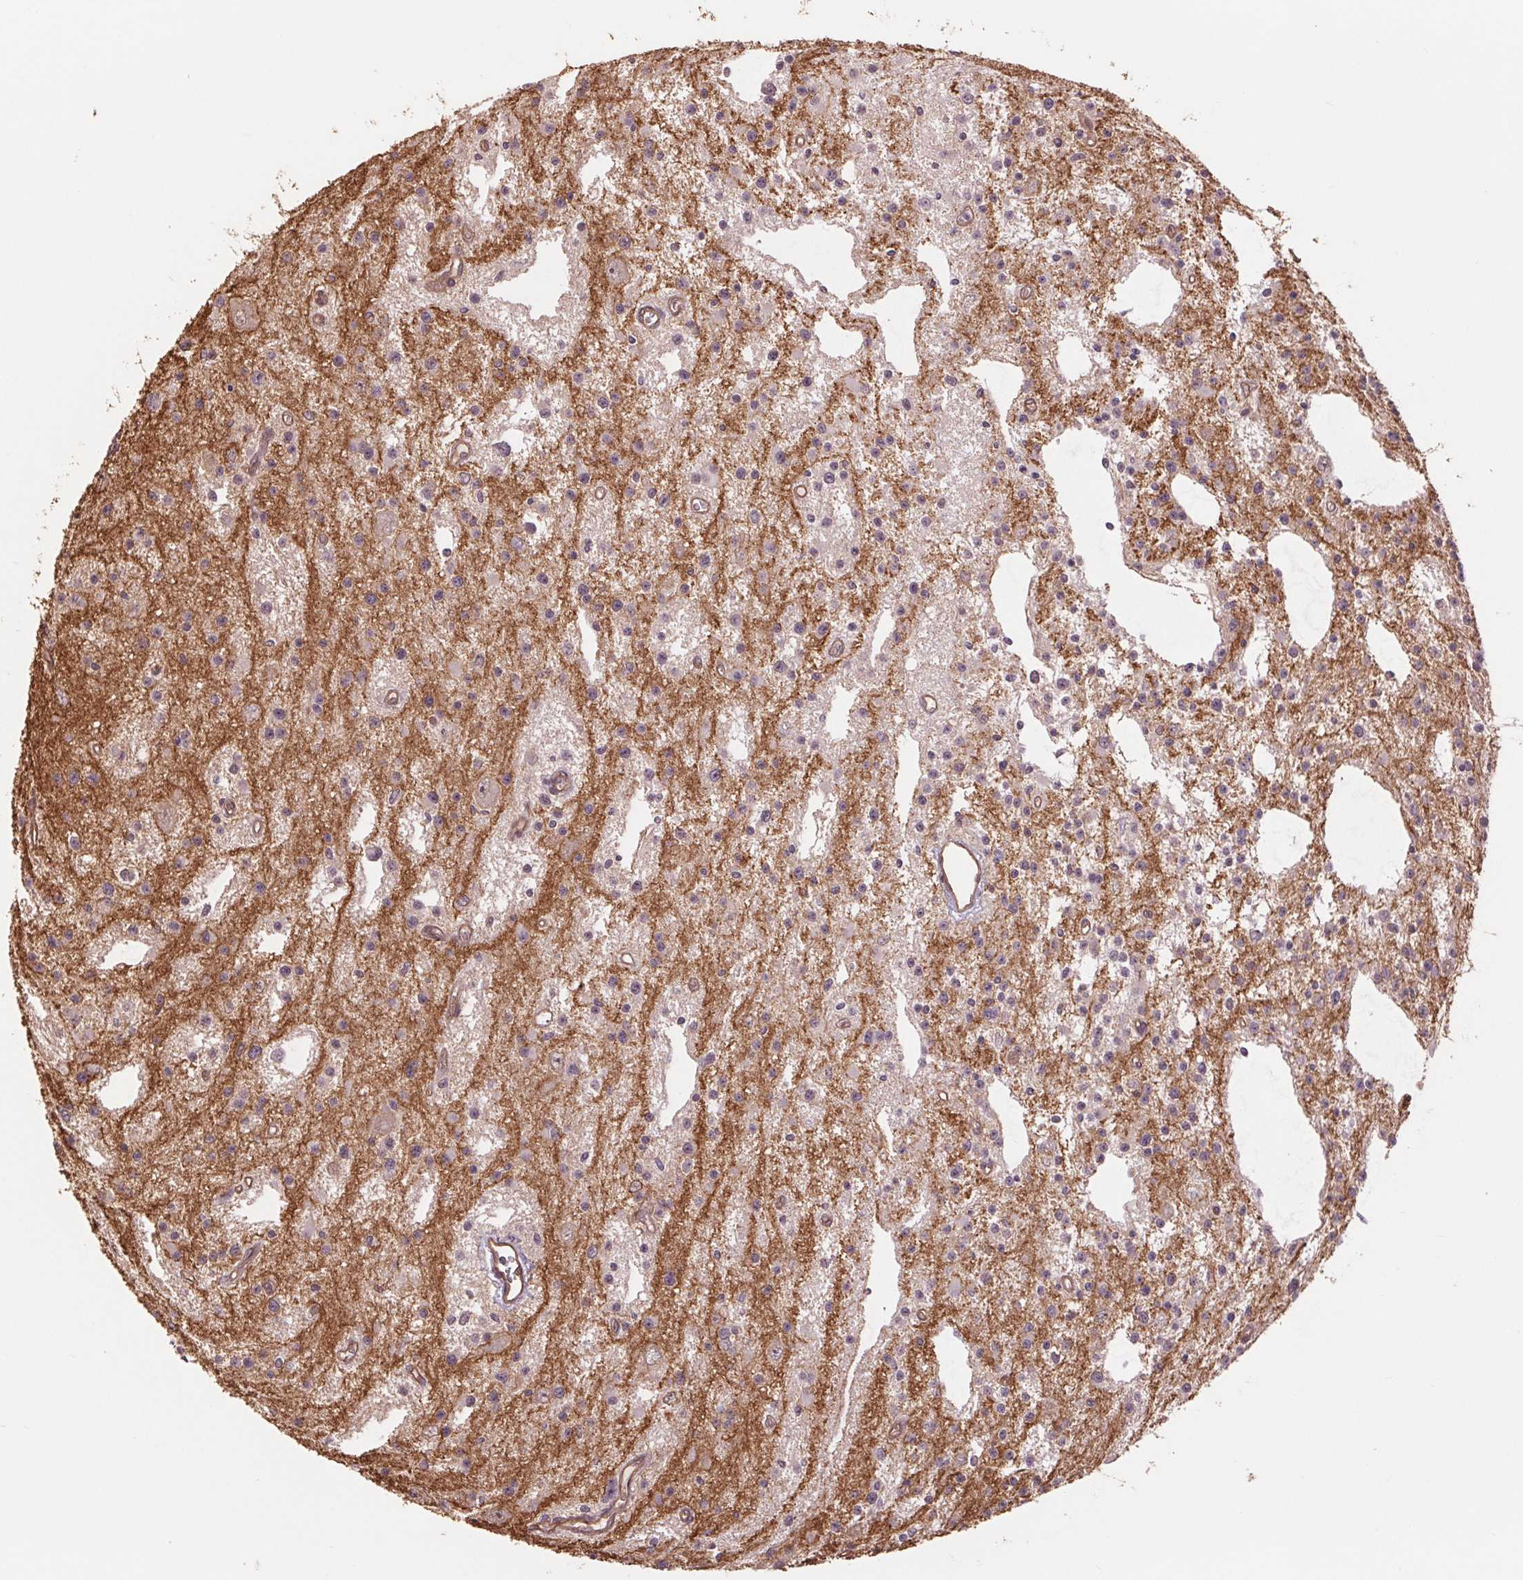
{"staining": {"intensity": "negative", "quantity": "none", "location": "none"}, "tissue": "glioma", "cell_type": "Tumor cells", "image_type": "cancer", "snomed": [{"axis": "morphology", "description": "Glioma, malignant, Low grade"}, {"axis": "topography", "description": "Brain"}], "caption": "The histopathology image reveals no staining of tumor cells in glioma.", "gene": "PALM", "patient": {"sex": "male", "age": 43}}